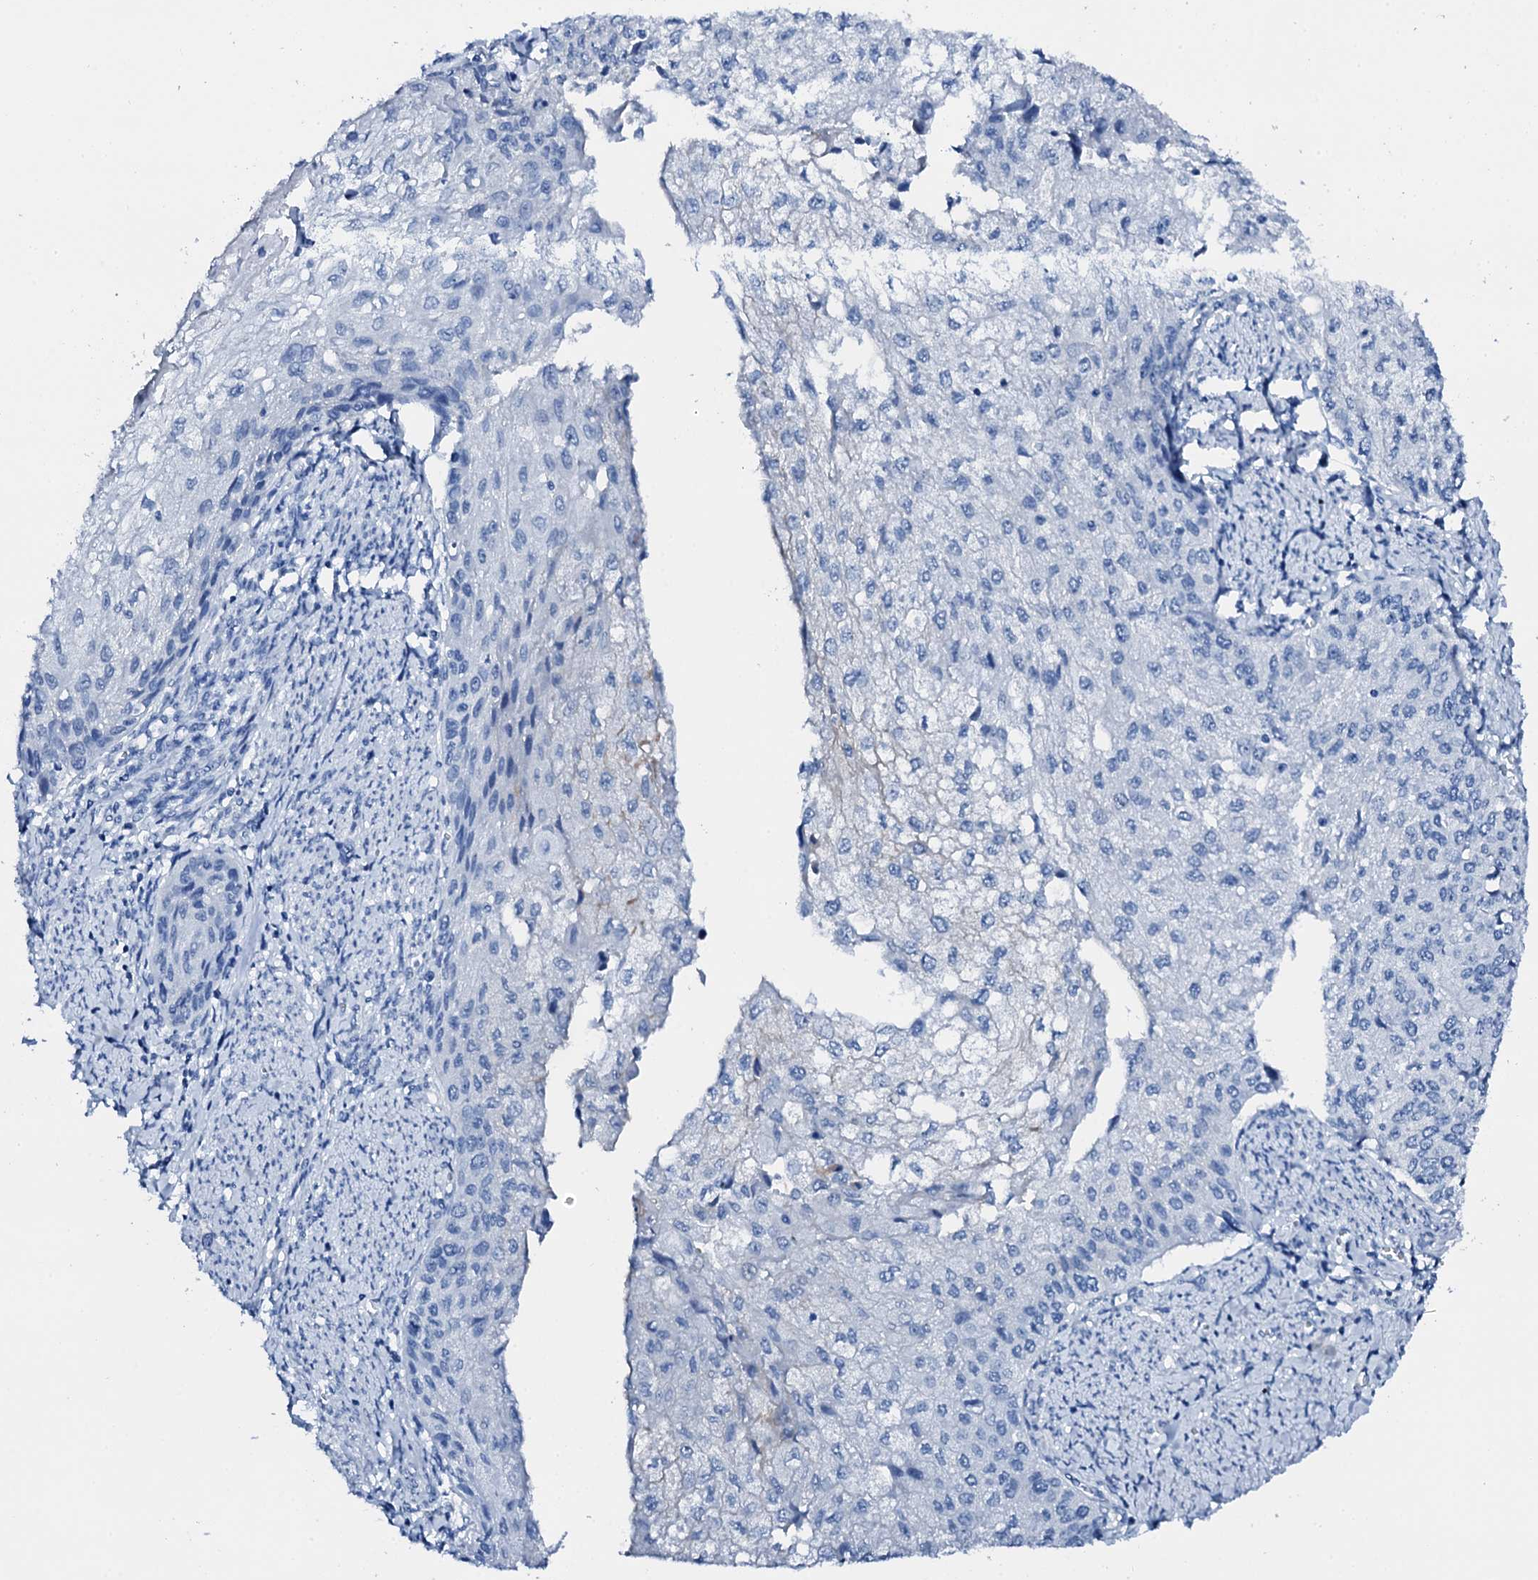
{"staining": {"intensity": "negative", "quantity": "none", "location": "none"}, "tissue": "cervical cancer", "cell_type": "Tumor cells", "image_type": "cancer", "snomed": [{"axis": "morphology", "description": "Squamous cell carcinoma, NOS"}, {"axis": "topography", "description": "Cervix"}], "caption": "Human cervical cancer stained for a protein using immunohistochemistry shows no positivity in tumor cells.", "gene": "PTH", "patient": {"sex": "female", "age": 67}}